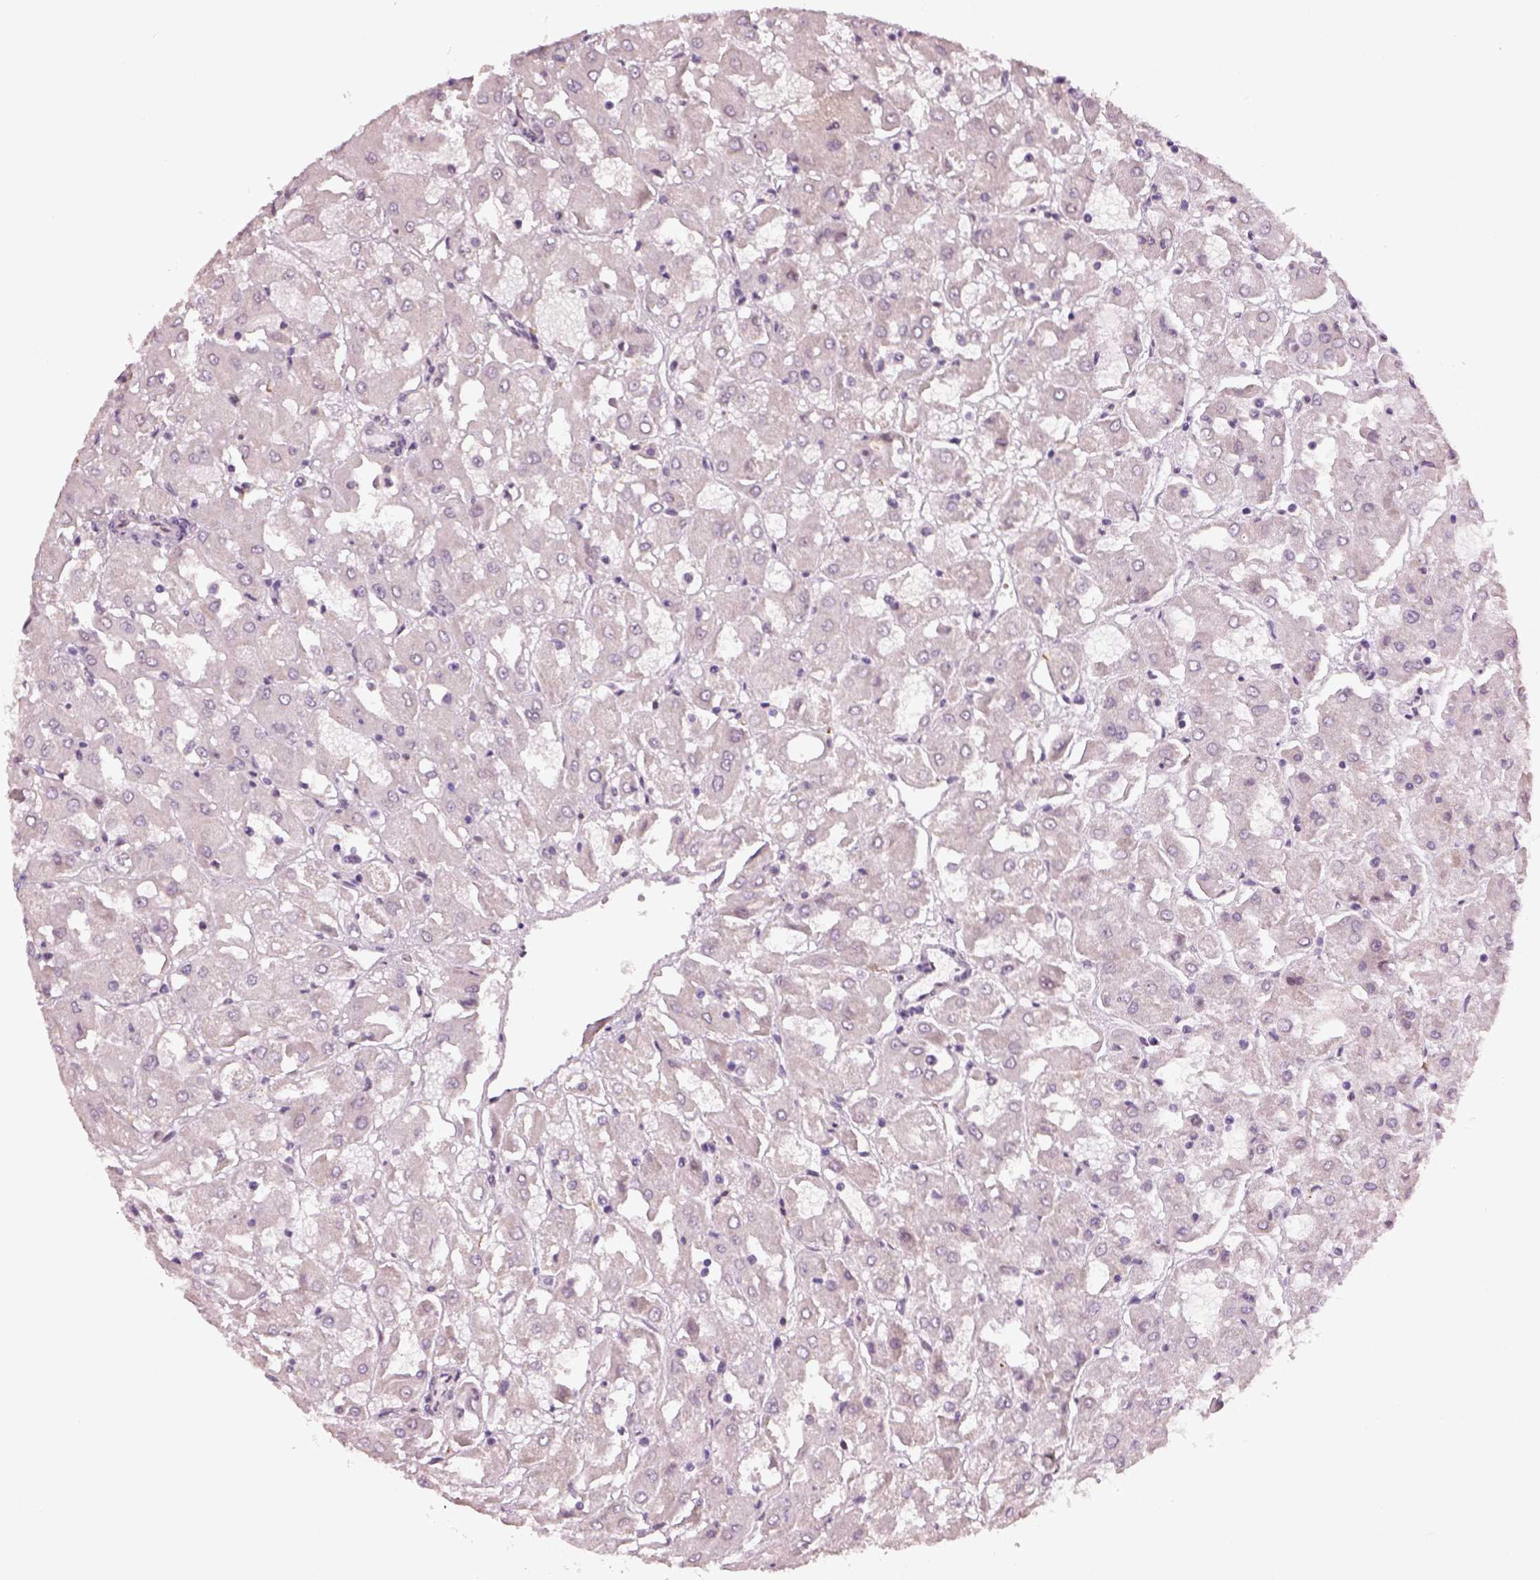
{"staining": {"intensity": "negative", "quantity": "none", "location": "none"}, "tissue": "renal cancer", "cell_type": "Tumor cells", "image_type": "cancer", "snomed": [{"axis": "morphology", "description": "Adenocarcinoma, NOS"}, {"axis": "topography", "description": "Kidney"}], "caption": "A high-resolution histopathology image shows immunohistochemistry staining of renal cancer, which exhibits no significant staining in tumor cells.", "gene": "NAT8", "patient": {"sex": "male", "age": 72}}